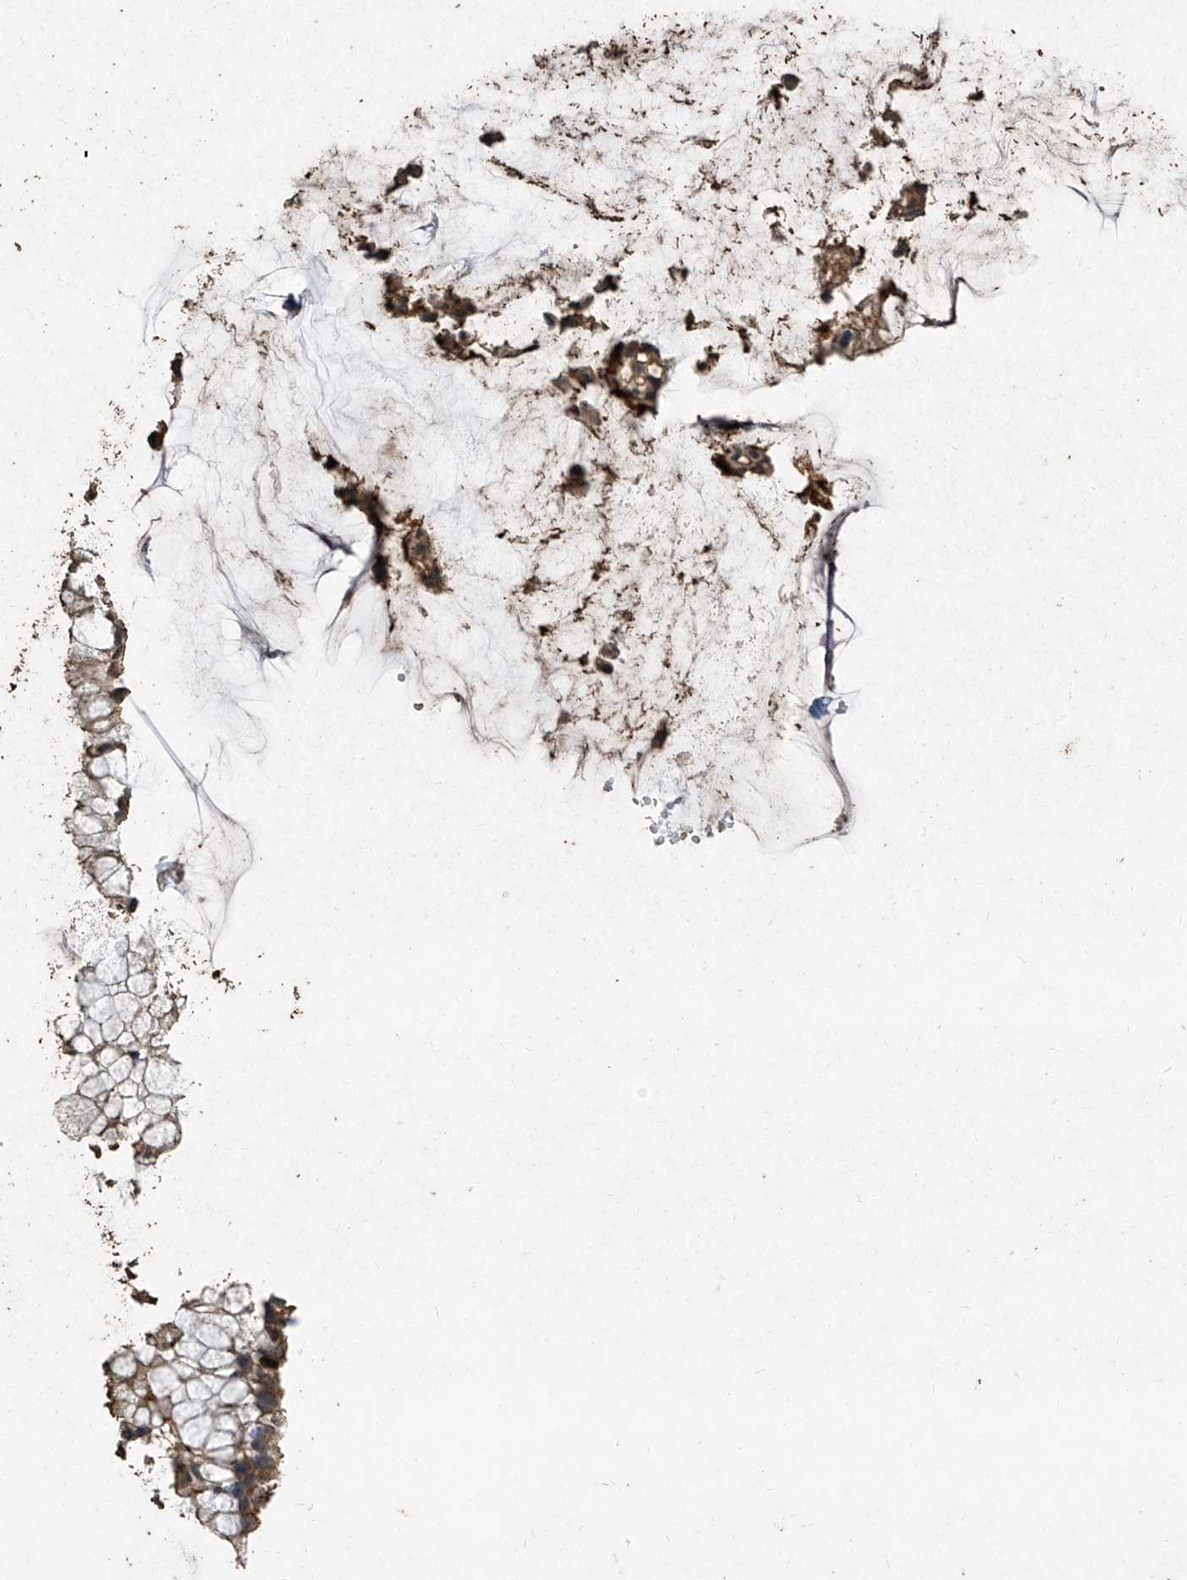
{"staining": {"intensity": "moderate", "quantity": ">75%", "location": "cytoplasmic/membranous"}, "tissue": "ovarian cancer", "cell_type": "Tumor cells", "image_type": "cancer", "snomed": [{"axis": "morphology", "description": "Cystadenocarcinoma, mucinous, NOS"}, {"axis": "topography", "description": "Ovary"}], "caption": "Immunohistochemical staining of human ovarian mucinous cystadenocarcinoma shows moderate cytoplasmic/membranous protein expression in about >75% of tumor cells.", "gene": "ERBB3", "patient": {"sex": "female", "age": 39}}